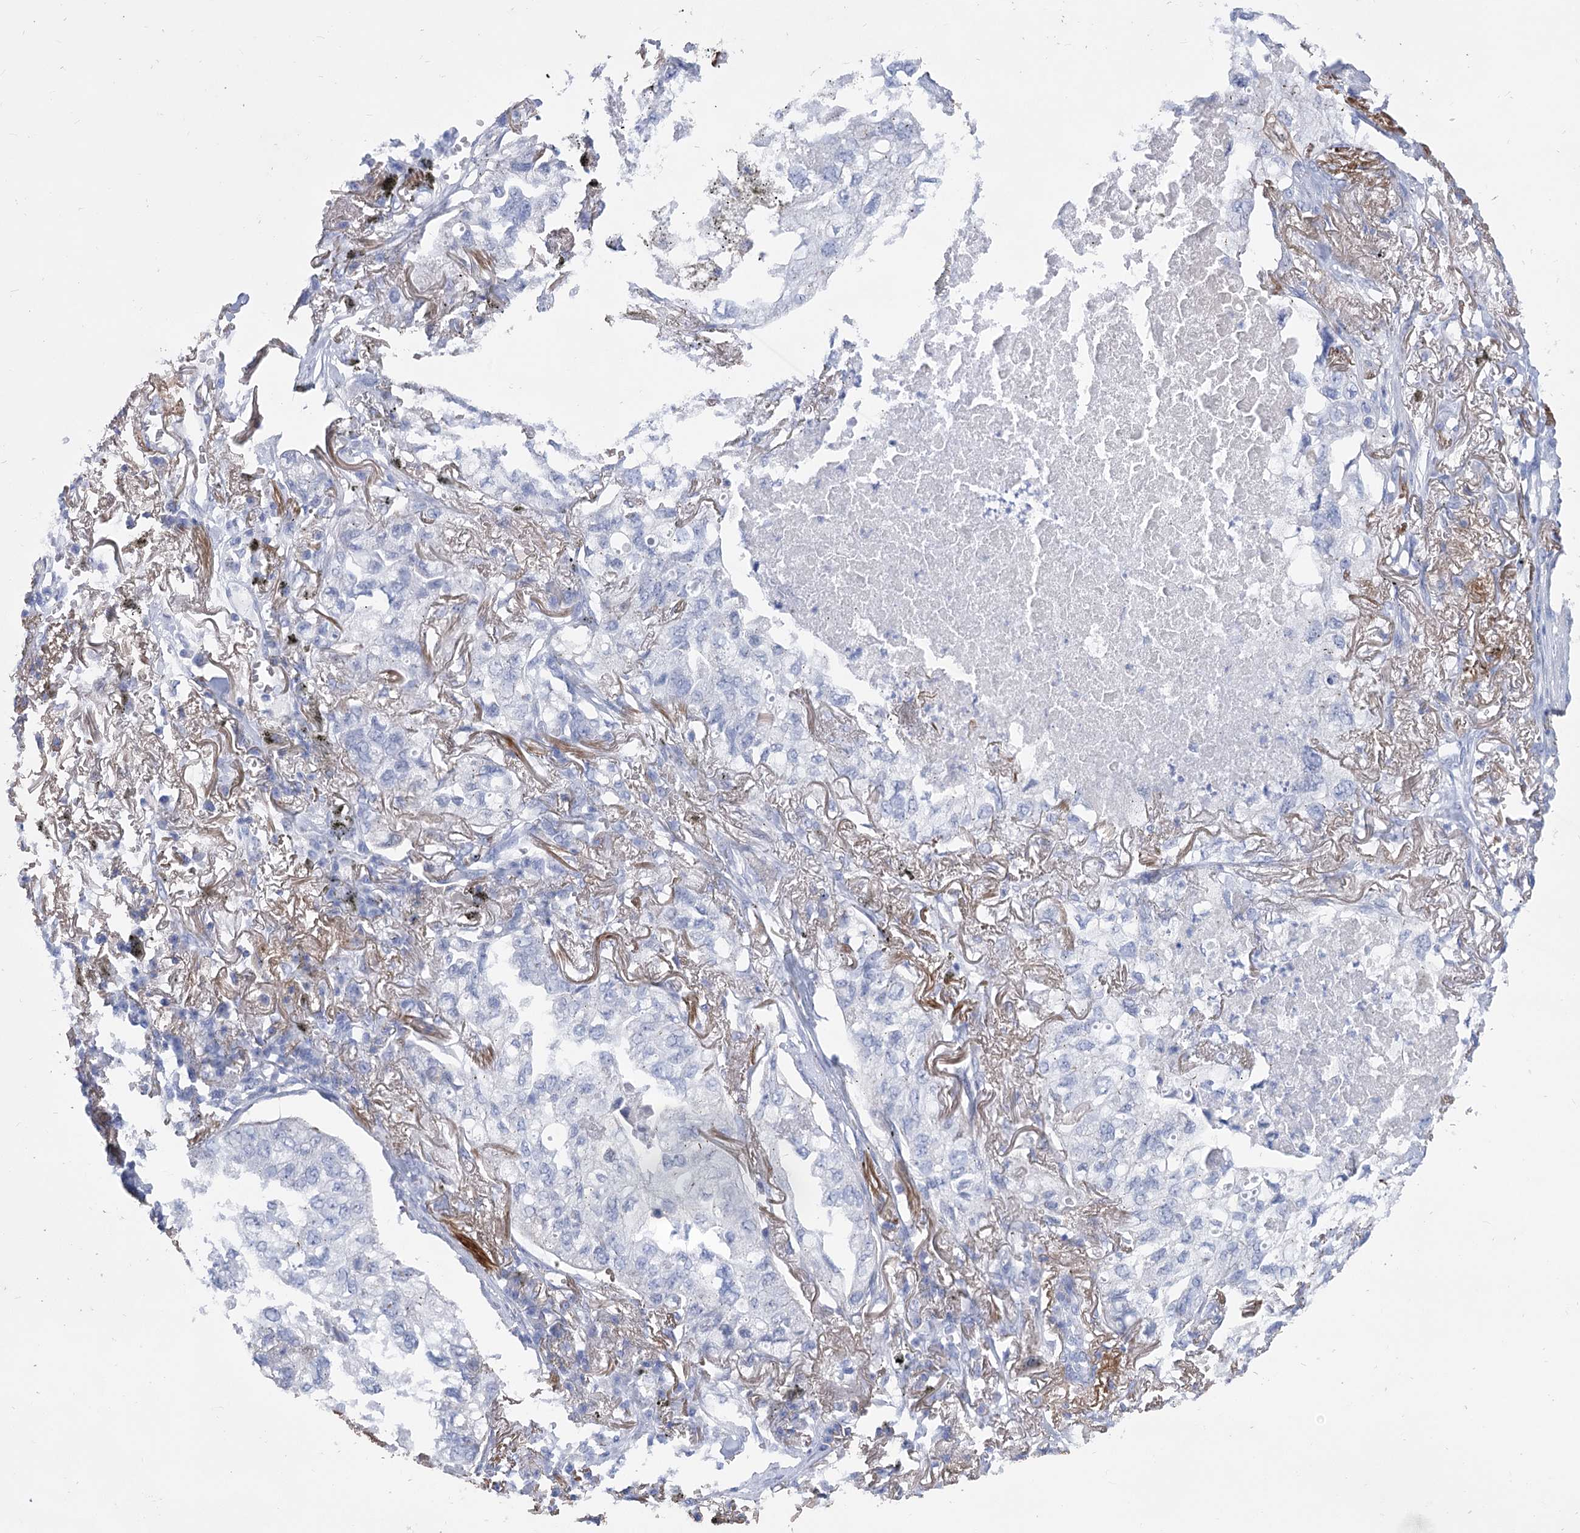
{"staining": {"intensity": "negative", "quantity": "none", "location": "none"}, "tissue": "lung cancer", "cell_type": "Tumor cells", "image_type": "cancer", "snomed": [{"axis": "morphology", "description": "Adenocarcinoma, NOS"}, {"axis": "topography", "description": "Lung"}], "caption": "A high-resolution photomicrograph shows IHC staining of lung adenocarcinoma, which demonstrates no significant staining in tumor cells. The staining is performed using DAB brown chromogen with nuclei counter-stained in using hematoxylin.", "gene": "PCDHA1", "patient": {"sex": "male", "age": 65}}